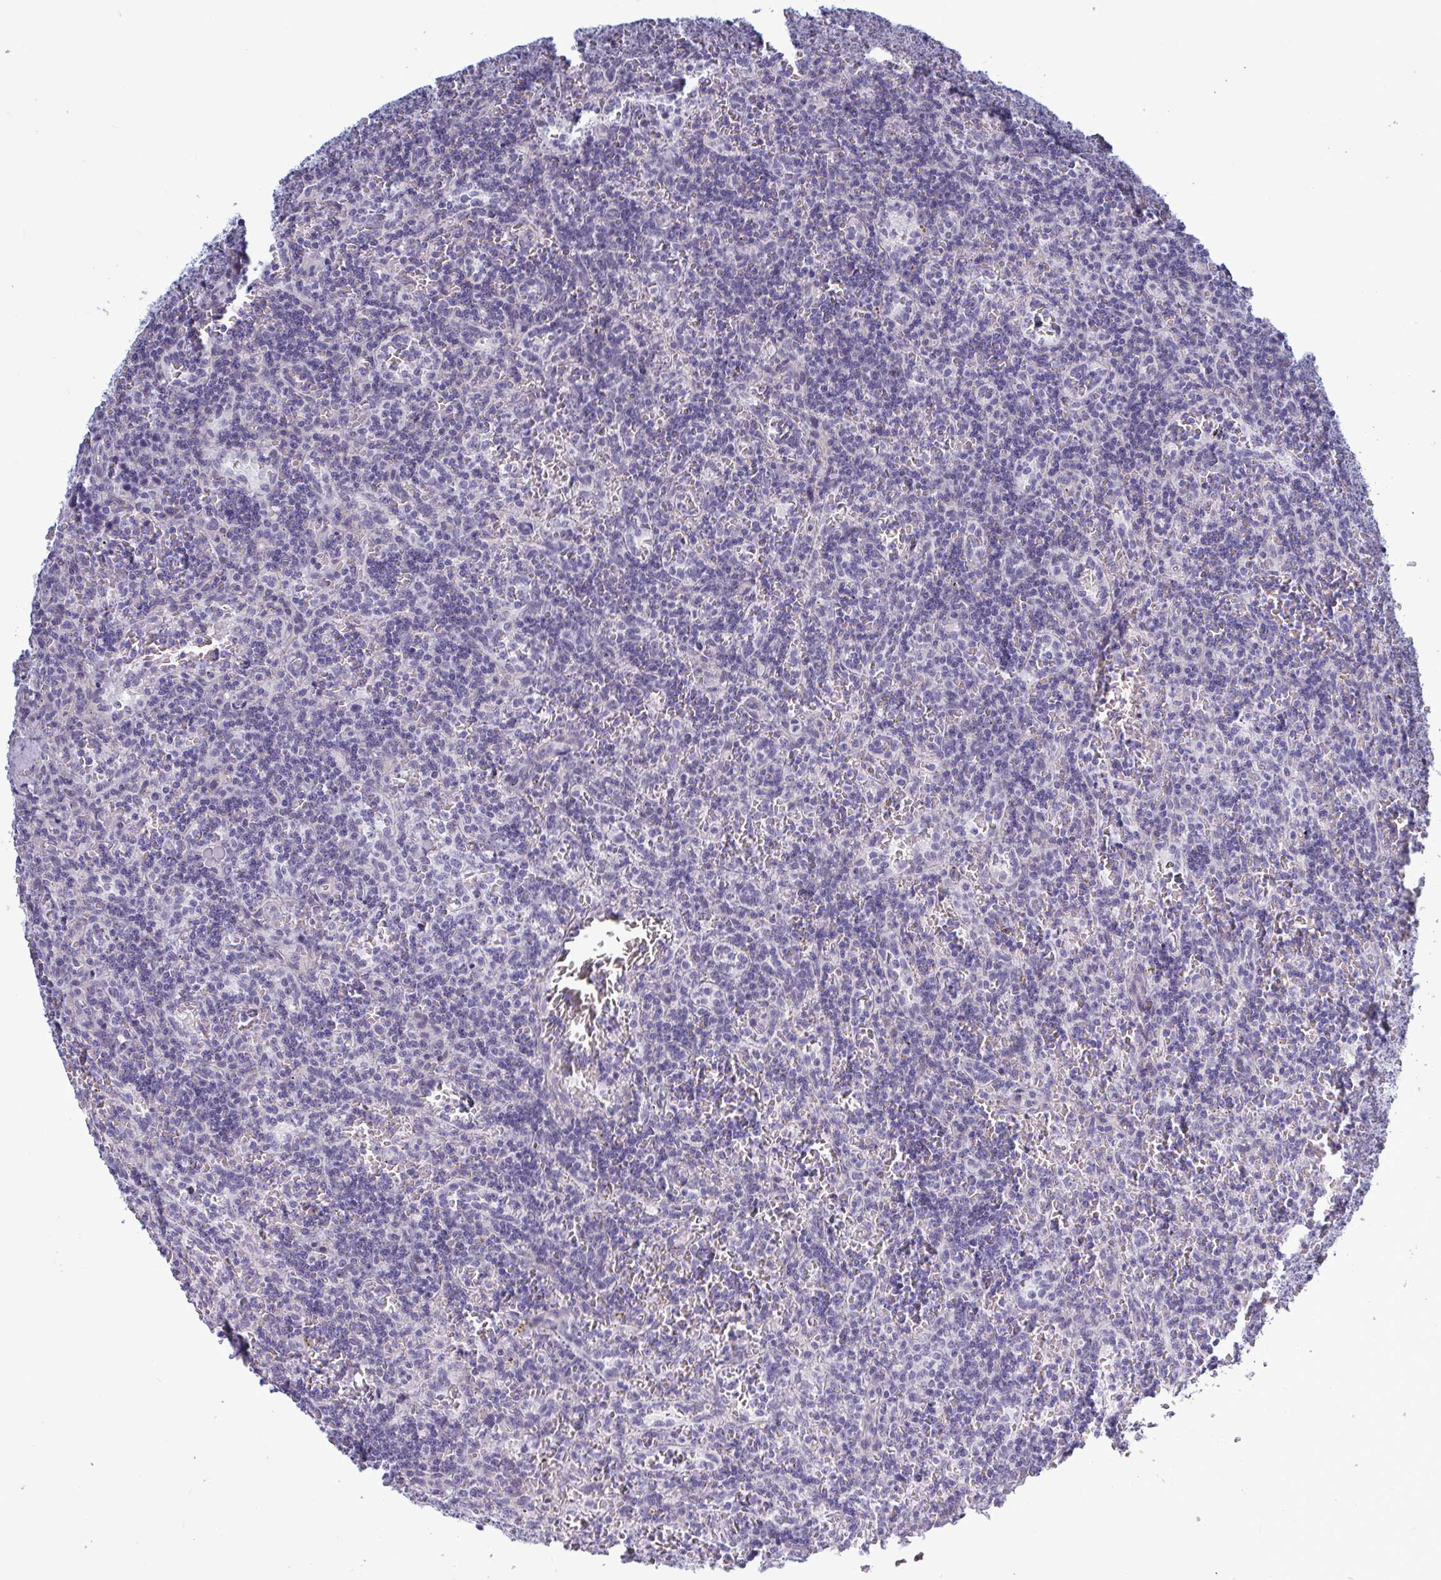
{"staining": {"intensity": "negative", "quantity": "none", "location": "none"}, "tissue": "lymphoma", "cell_type": "Tumor cells", "image_type": "cancer", "snomed": [{"axis": "morphology", "description": "Malignant lymphoma, non-Hodgkin's type, Low grade"}, {"axis": "topography", "description": "Spleen"}], "caption": "High power microscopy image of an immunohistochemistry (IHC) photomicrograph of malignant lymphoma, non-Hodgkin's type (low-grade), revealing no significant expression in tumor cells.", "gene": "TCEAL8", "patient": {"sex": "male", "age": 73}}